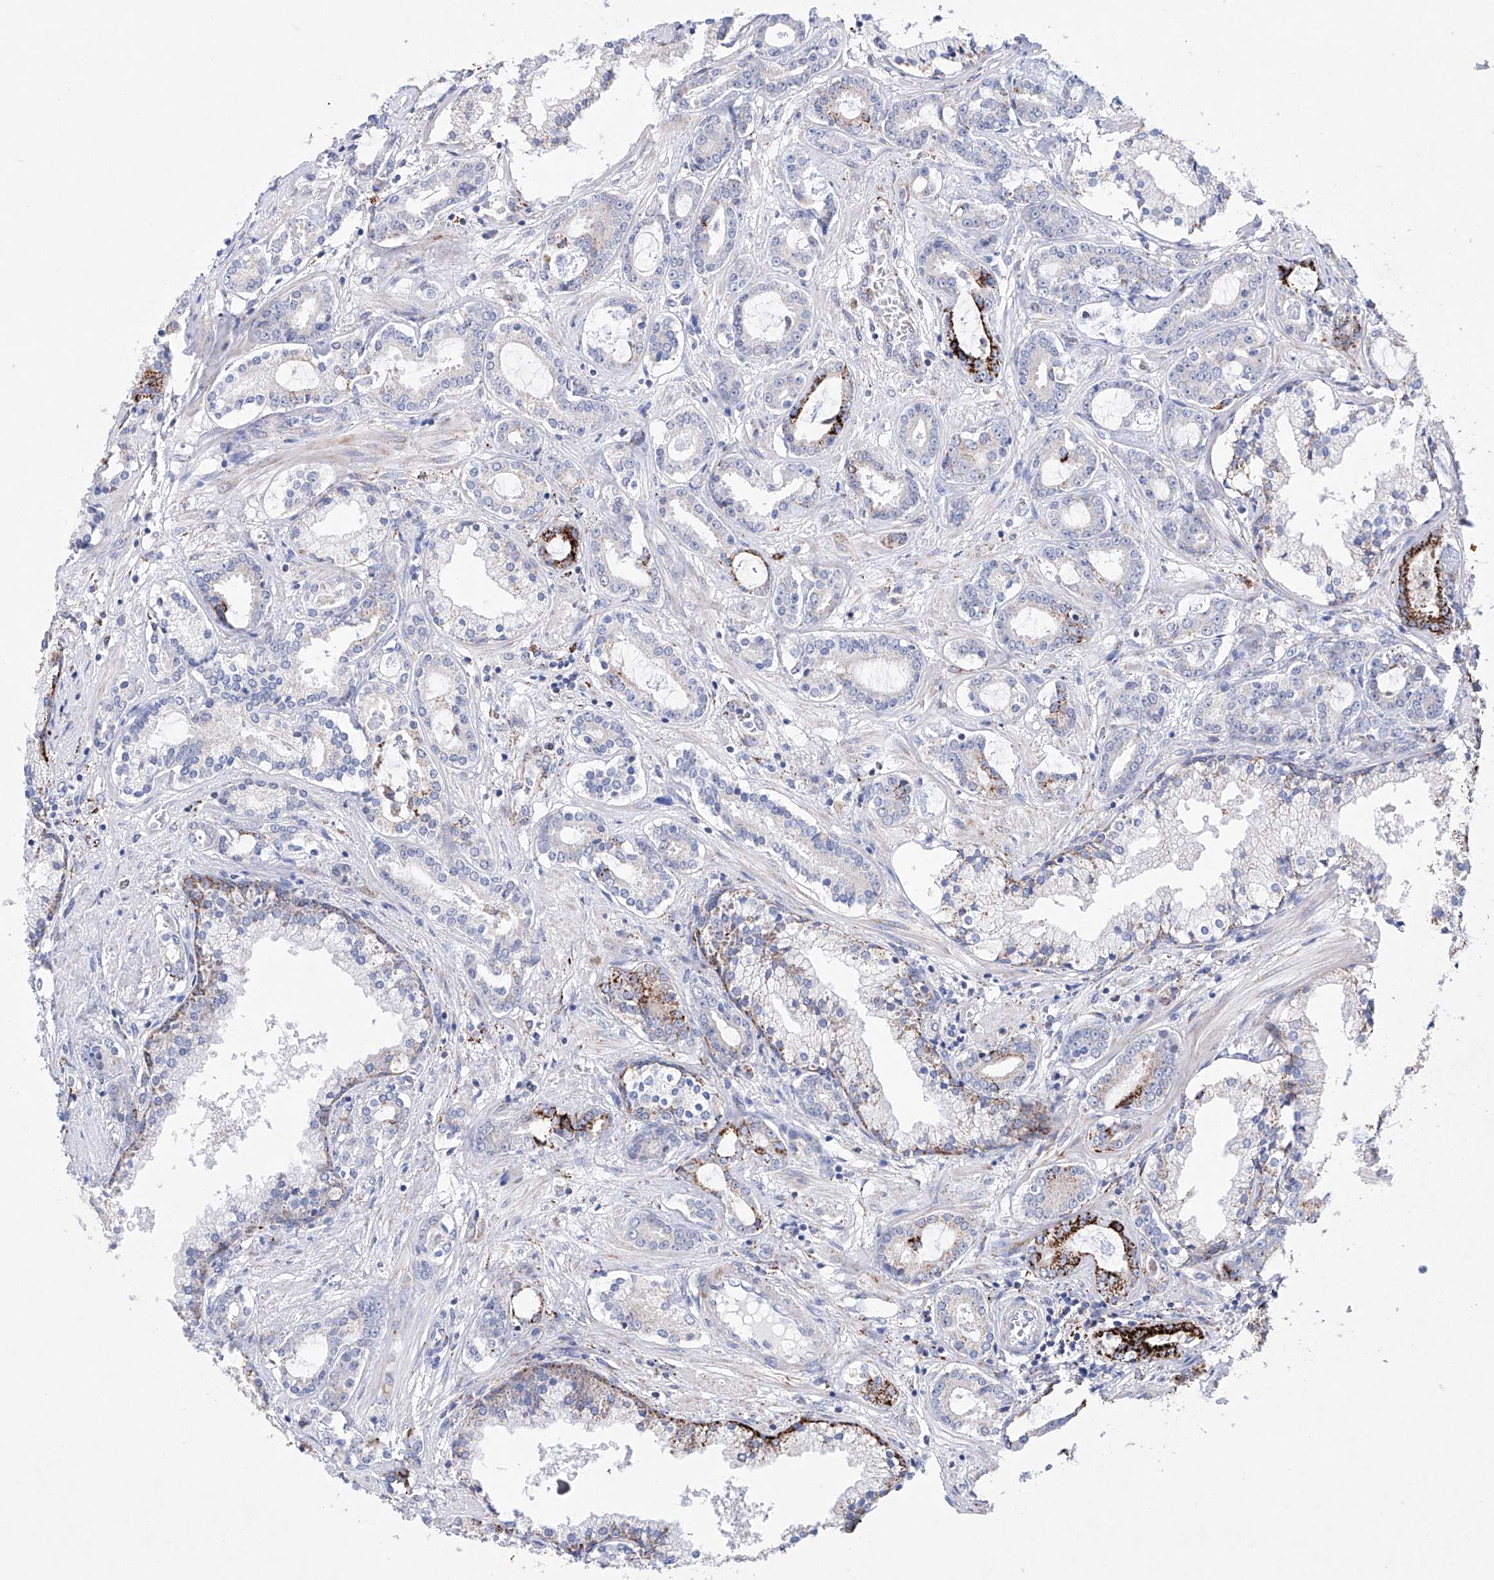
{"staining": {"intensity": "strong", "quantity": "25%-75%", "location": "cytoplasmic/membranous"}, "tissue": "prostate cancer", "cell_type": "Tumor cells", "image_type": "cancer", "snomed": [{"axis": "morphology", "description": "Adenocarcinoma, High grade"}, {"axis": "topography", "description": "Prostate"}], "caption": "IHC micrograph of prostate cancer (adenocarcinoma (high-grade)) stained for a protein (brown), which exhibits high levels of strong cytoplasmic/membranous positivity in about 25%-75% of tumor cells.", "gene": "NRROS", "patient": {"sex": "male", "age": 58}}